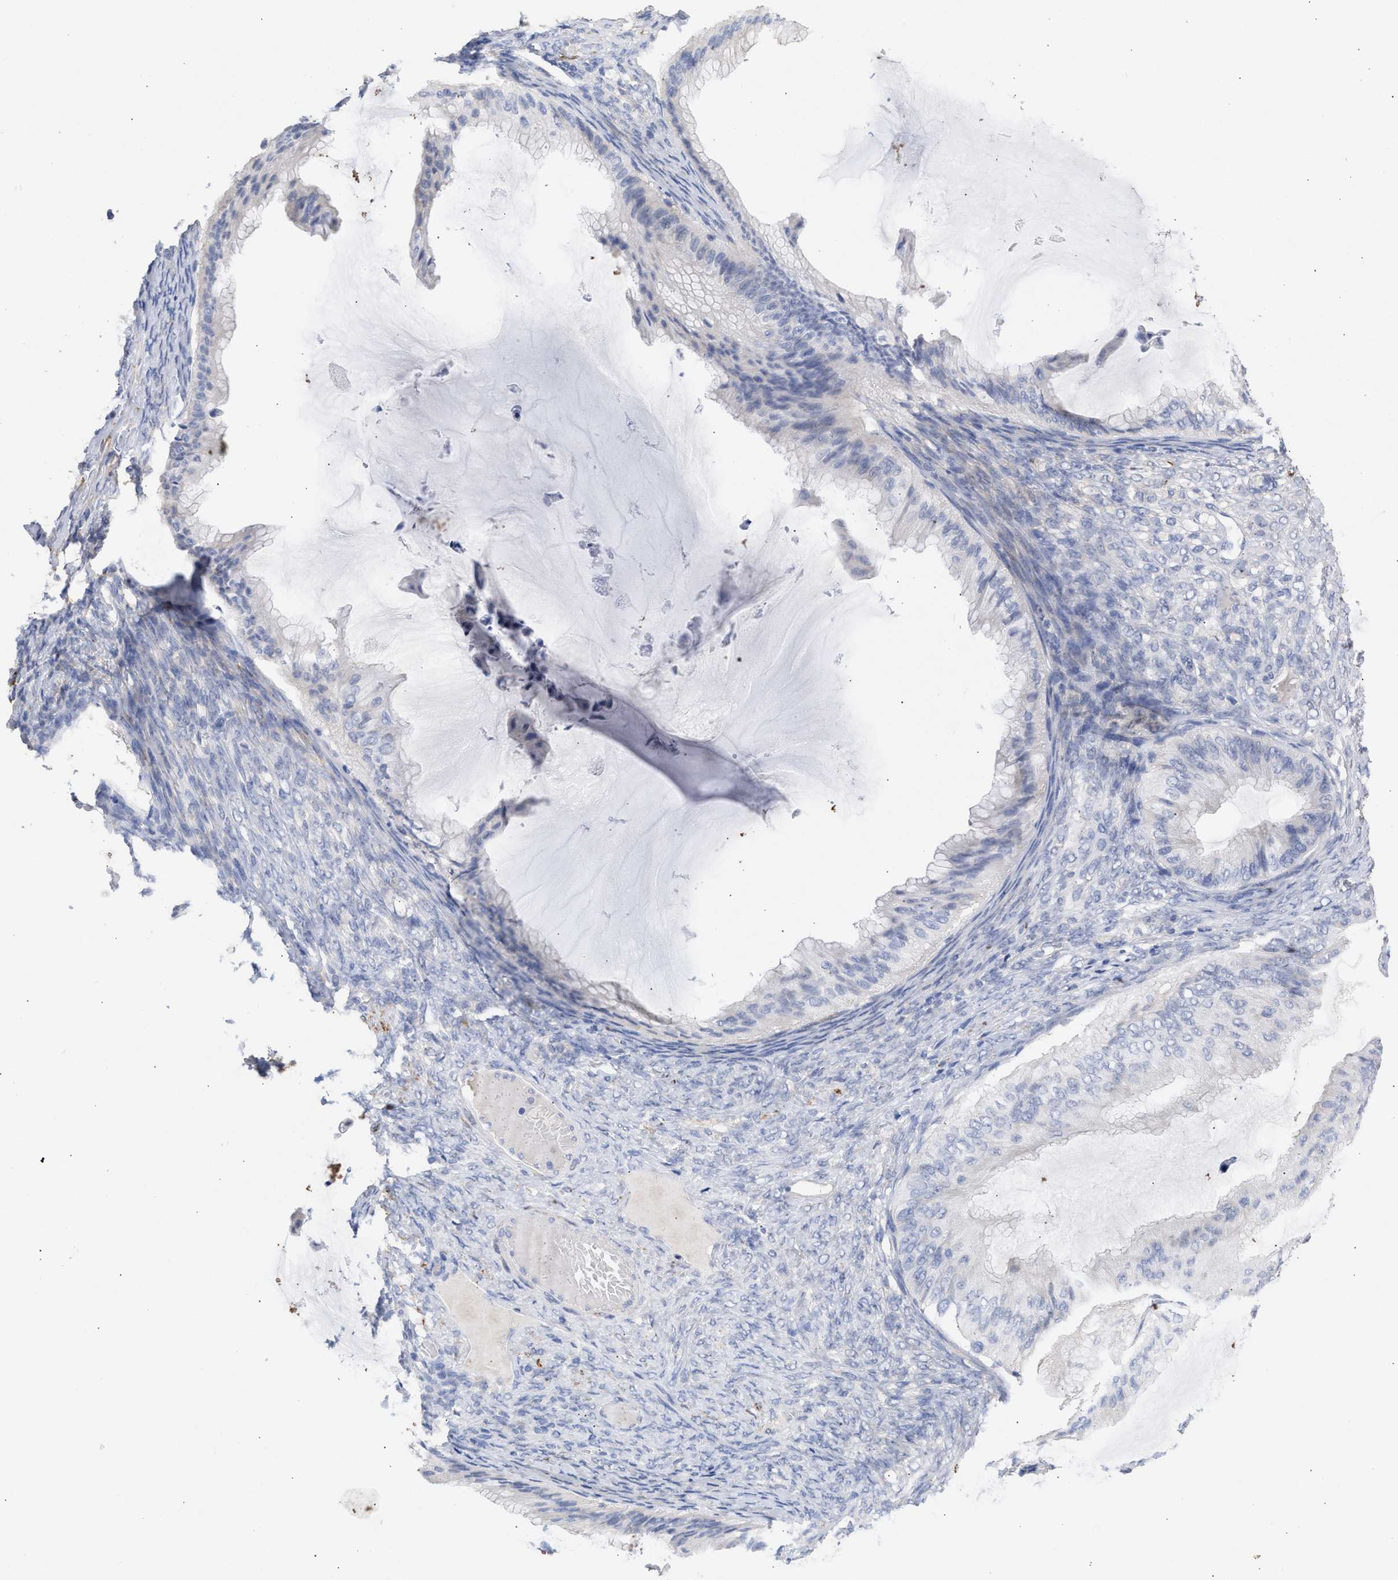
{"staining": {"intensity": "negative", "quantity": "none", "location": "none"}, "tissue": "ovarian cancer", "cell_type": "Tumor cells", "image_type": "cancer", "snomed": [{"axis": "morphology", "description": "Cystadenocarcinoma, mucinous, NOS"}, {"axis": "topography", "description": "Ovary"}], "caption": "Micrograph shows no protein staining in tumor cells of ovarian cancer tissue. (DAB immunohistochemistry (IHC) with hematoxylin counter stain).", "gene": "SELENOM", "patient": {"sex": "female", "age": 61}}